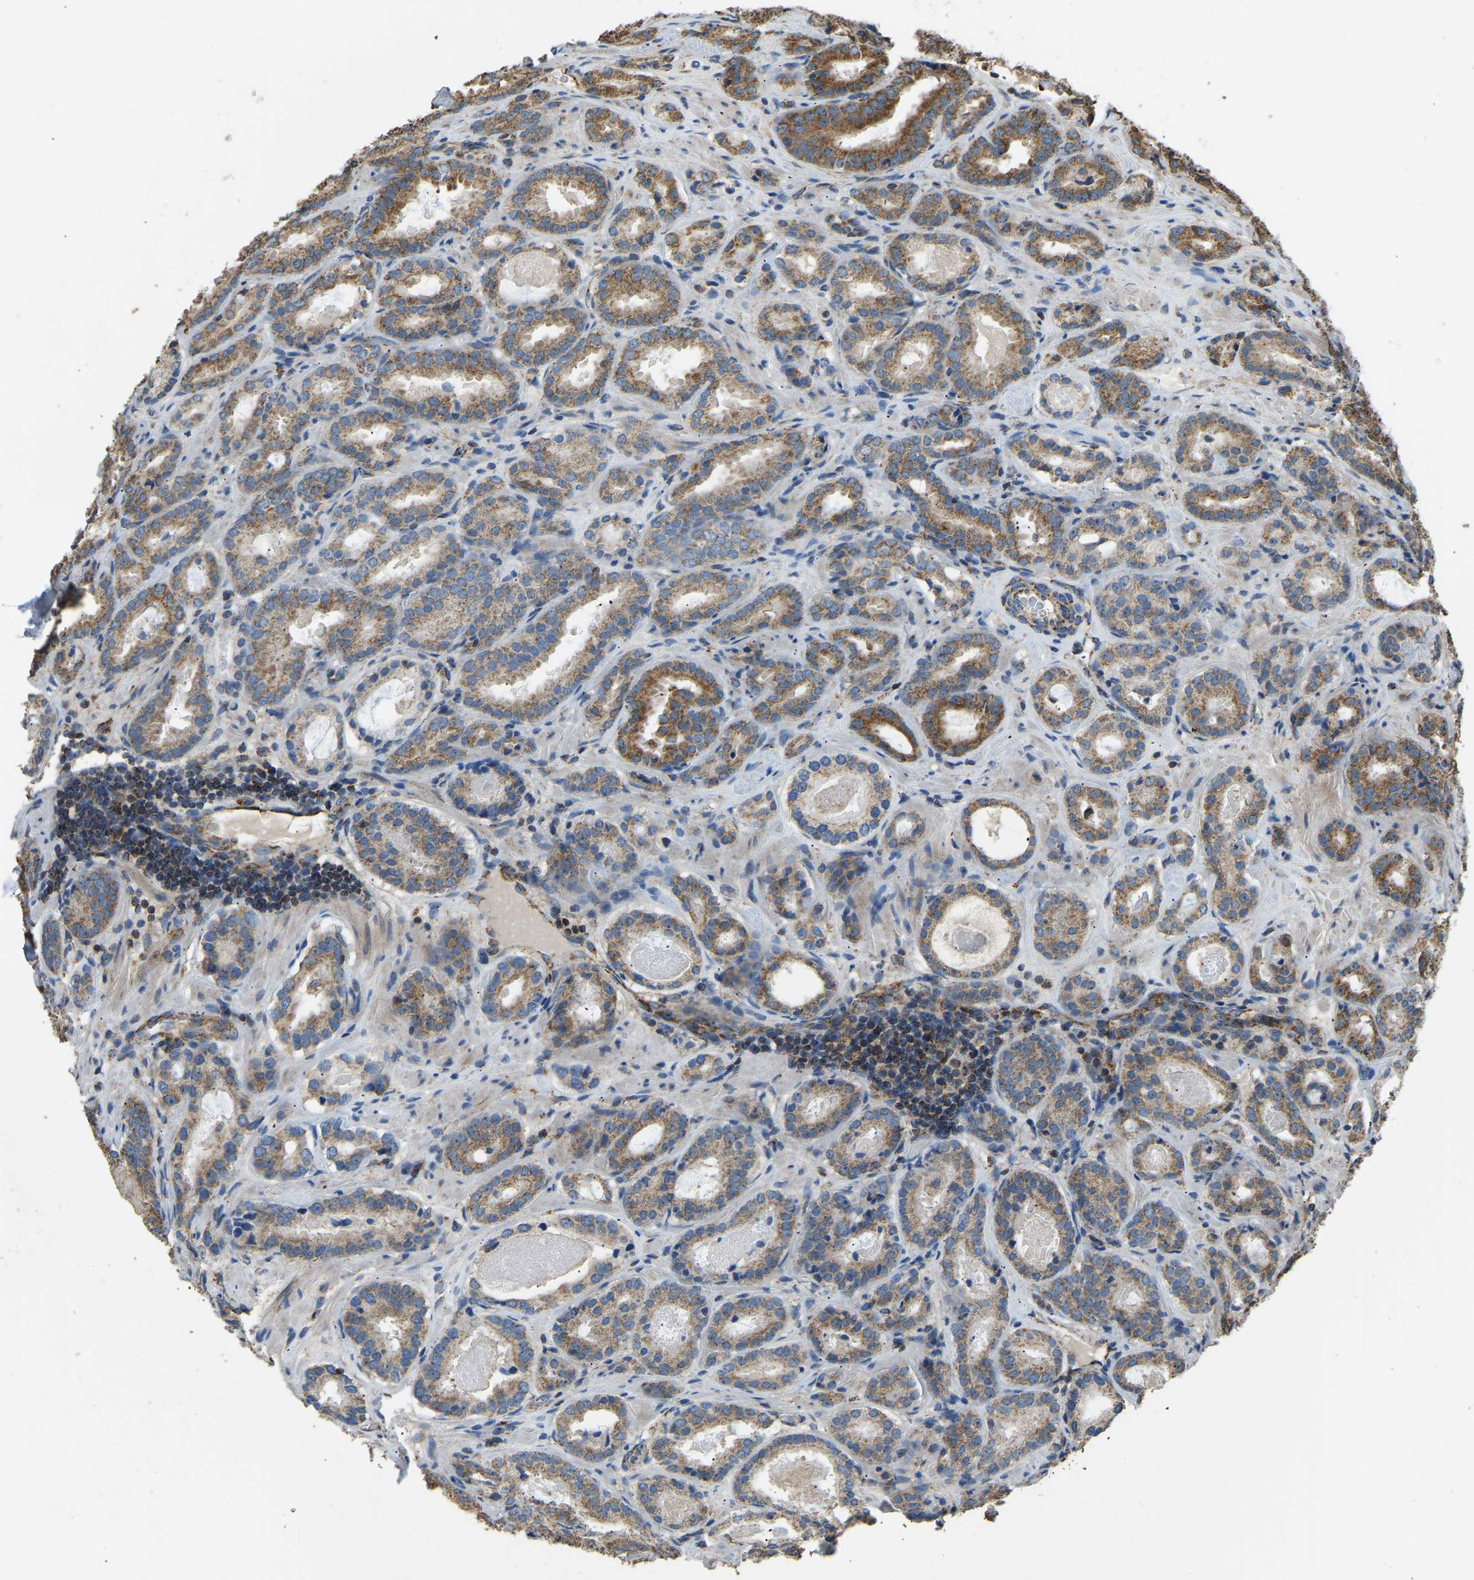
{"staining": {"intensity": "moderate", "quantity": ">75%", "location": "cytoplasmic/membranous"}, "tissue": "prostate cancer", "cell_type": "Tumor cells", "image_type": "cancer", "snomed": [{"axis": "morphology", "description": "Adenocarcinoma, Low grade"}, {"axis": "topography", "description": "Prostate"}], "caption": "DAB immunohistochemical staining of low-grade adenocarcinoma (prostate) displays moderate cytoplasmic/membranous protein expression in approximately >75% of tumor cells.", "gene": "TUFM", "patient": {"sex": "male", "age": 69}}